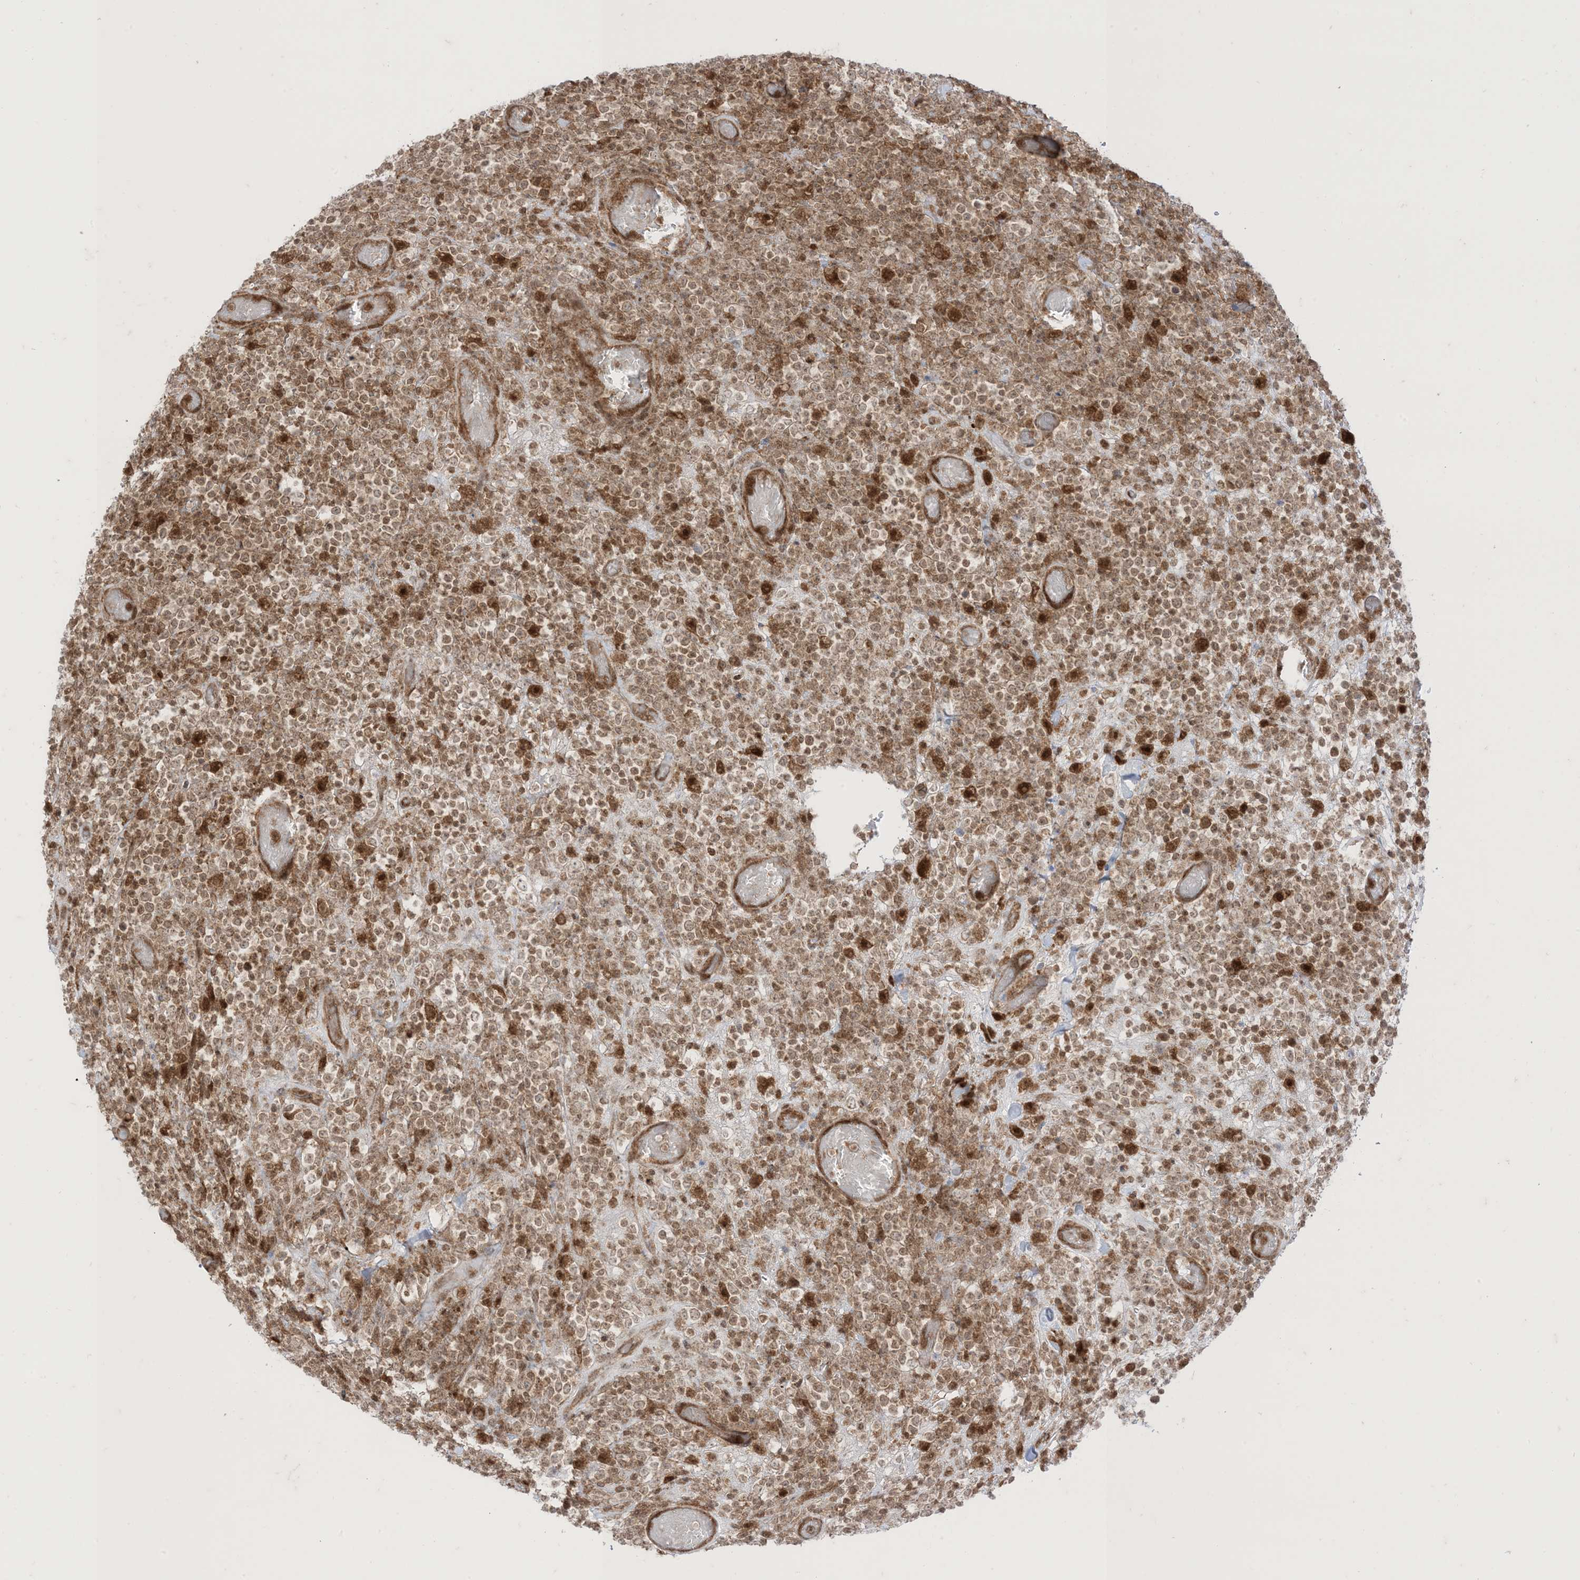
{"staining": {"intensity": "moderate", "quantity": ">75%", "location": "cytoplasmic/membranous"}, "tissue": "lymphoma", "cell_type": "Tumor cells", "image_type": "cancer", "snomed": [{"axis": "morphology", "description": "Malignant lymphoma, non-Hodgkin's type, High grade"}, {"axis": "topography", "description": "Colon"}], "caption": "Brown immunohistochemical staining in human high-grade malignant lymphoma, non-Hodgkin's type reveals moderate cytoplasmic/membranous expression in approximately >75% of tumor cells.", "gene": "PTPA", "patient": {"sex": "female", "age": 53}}